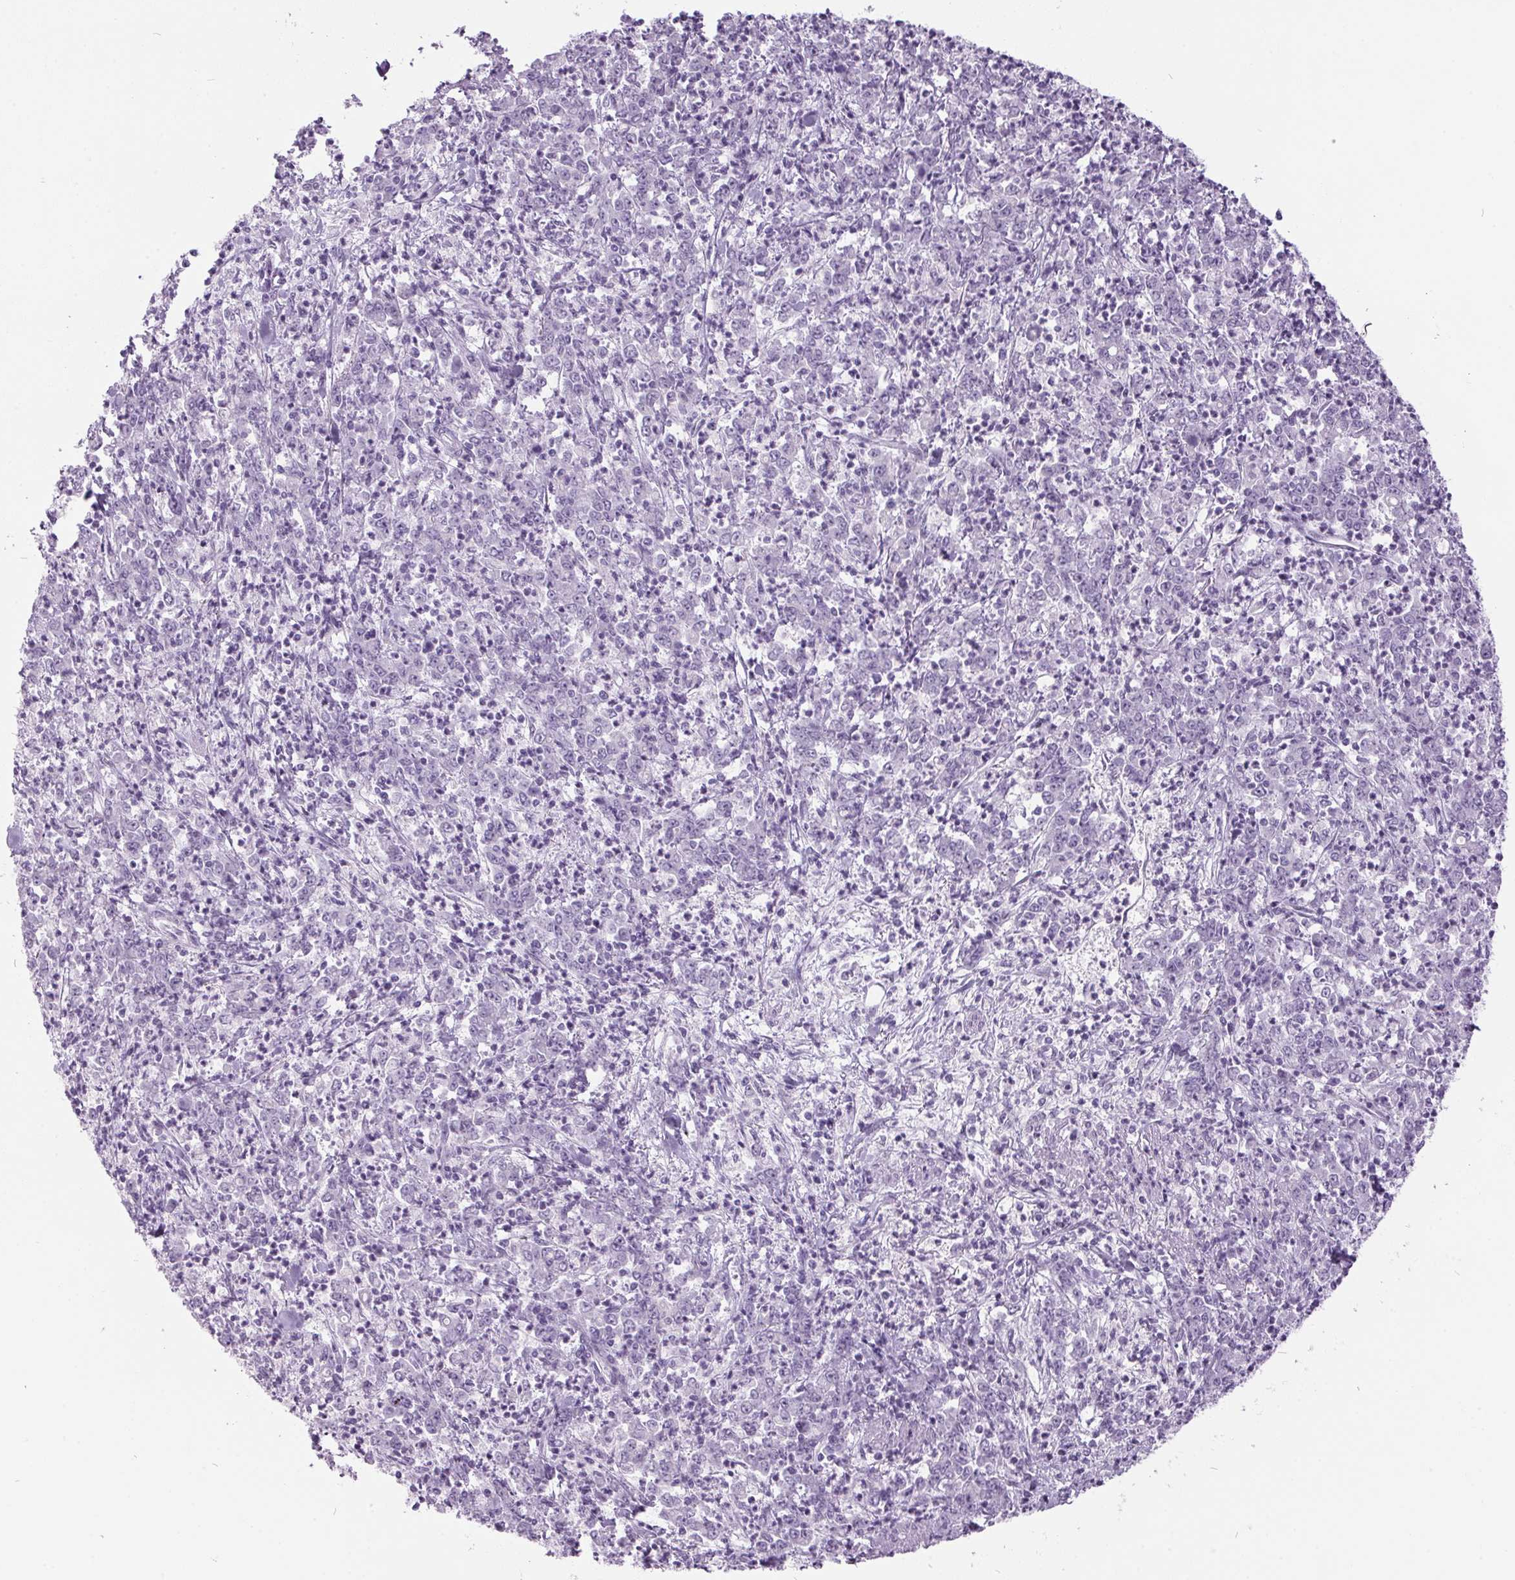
{"staining": {"intensity": "negative", "quantity": "none", "location": "none"}, "tissue": "stomach cancer", "cell_type": "Tumor cells", "image_type": "cancer", "snomed": [{"axis": "morphology", "description": "Adenocarcinoma, NOS"}, {"axis": "topography", "description": "Stomach, lower"}], "caption": "Photomicrograph shows no protein expression in tumor cells of stomach cancer tissue.", "gene": "ODAD2", "patient": {"sex": "female", "age": 71}}